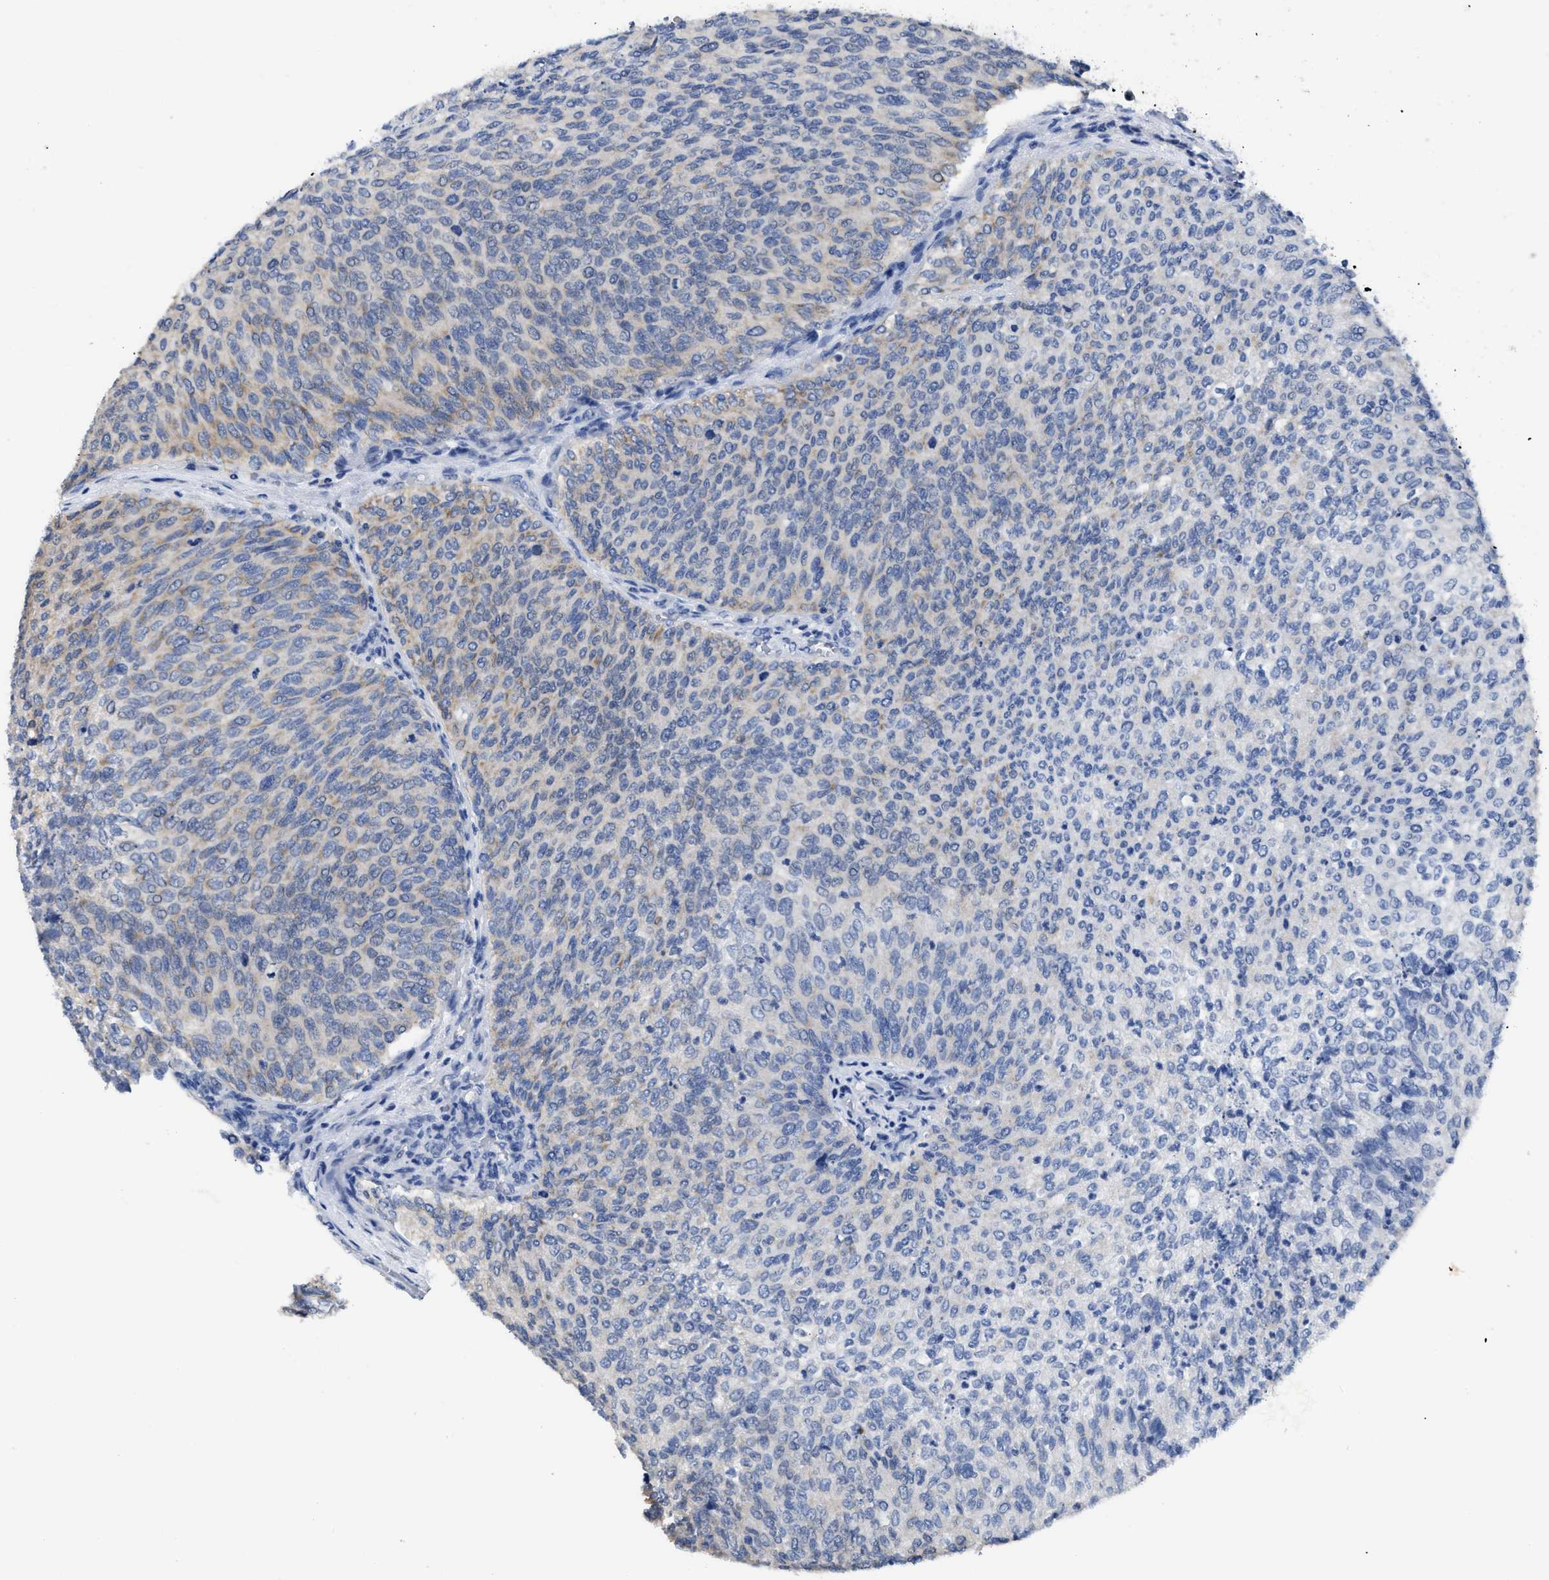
{"staining": {"intensity": "negative", "quantity": "none", "location": "none"}, "tissue": "urothelial cancer", "cell_type": "Tumor cells", "image_type": "cancer", "snomed": [{"axis": "morphology", "description": "Urothelial carcinoma, Low grade"}, {"axis": "topography", "description": "Urinary bladder"}], "caption": "Immunohistochemical staining of human urothelial cancer demonstrates no significant positivity in tumor cells.", "gene": "ETFA", "patient": {"sex": "female", "age": 79}}